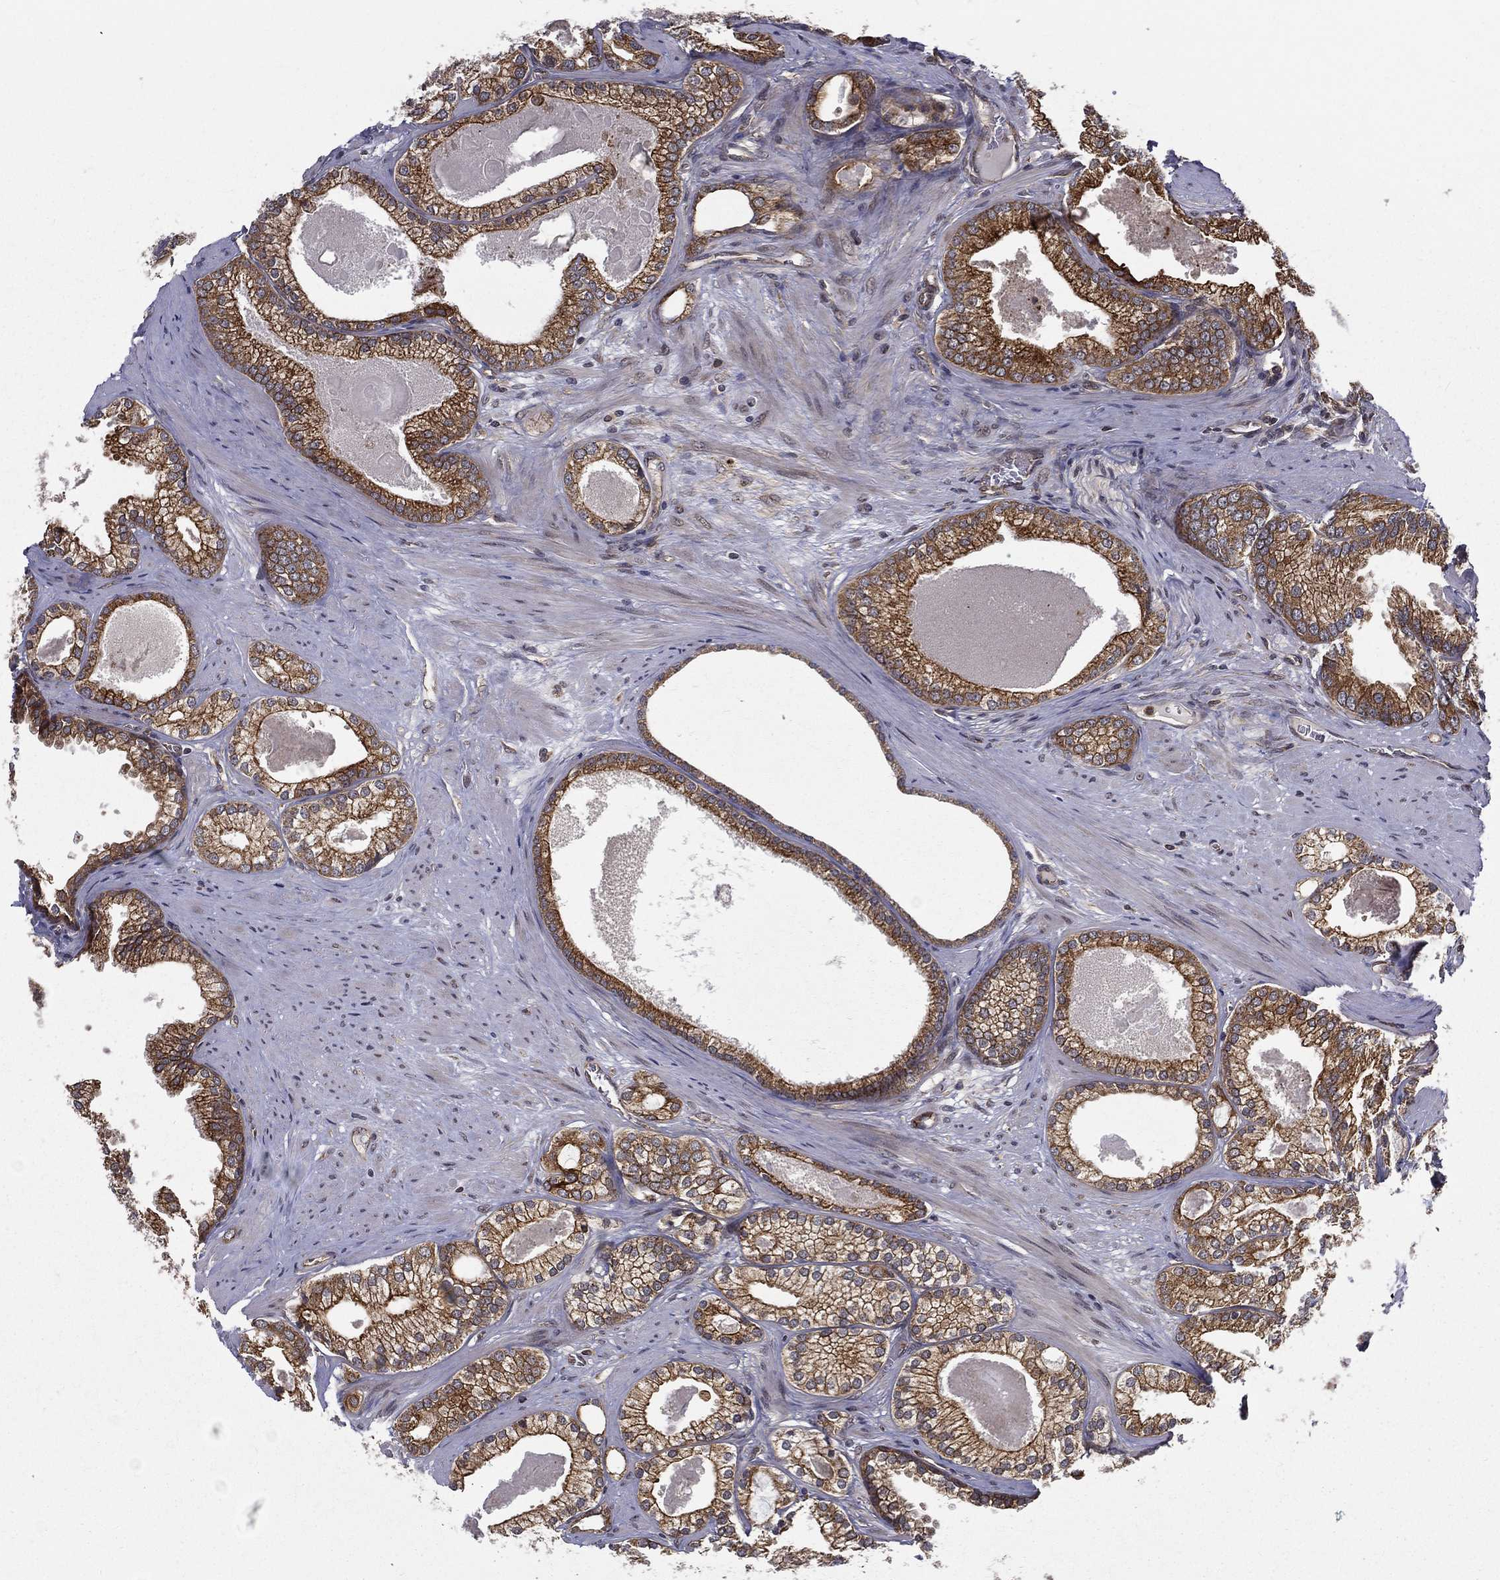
{"staining": {"intensity": "strong", "quantity": ">75%", "location": "cytoplasmic/membranous"}, "tissue": "prostate cancer", "cell_type": "Tumor cells", "image_type": "cancer", "snomed": [{"axis": "morphology", "description": "Adenocarcinoma, High grade"}, {"axis": "topography", "description": "Prostate and seminal vesicle, NOS"}], "caption": "DAB (3,3'-diaminobenzidine) immunohistochemical staining of human prostate cancer (high-grade adenocarcinoma) displays strong cytoplasmic/membranous protein staining in about >75% of tumor cells. (DAB = brown stain, brightfield microscopy at high magnification).", "gene": "UACA", "patient": {"sex": "male", "age": 62}}